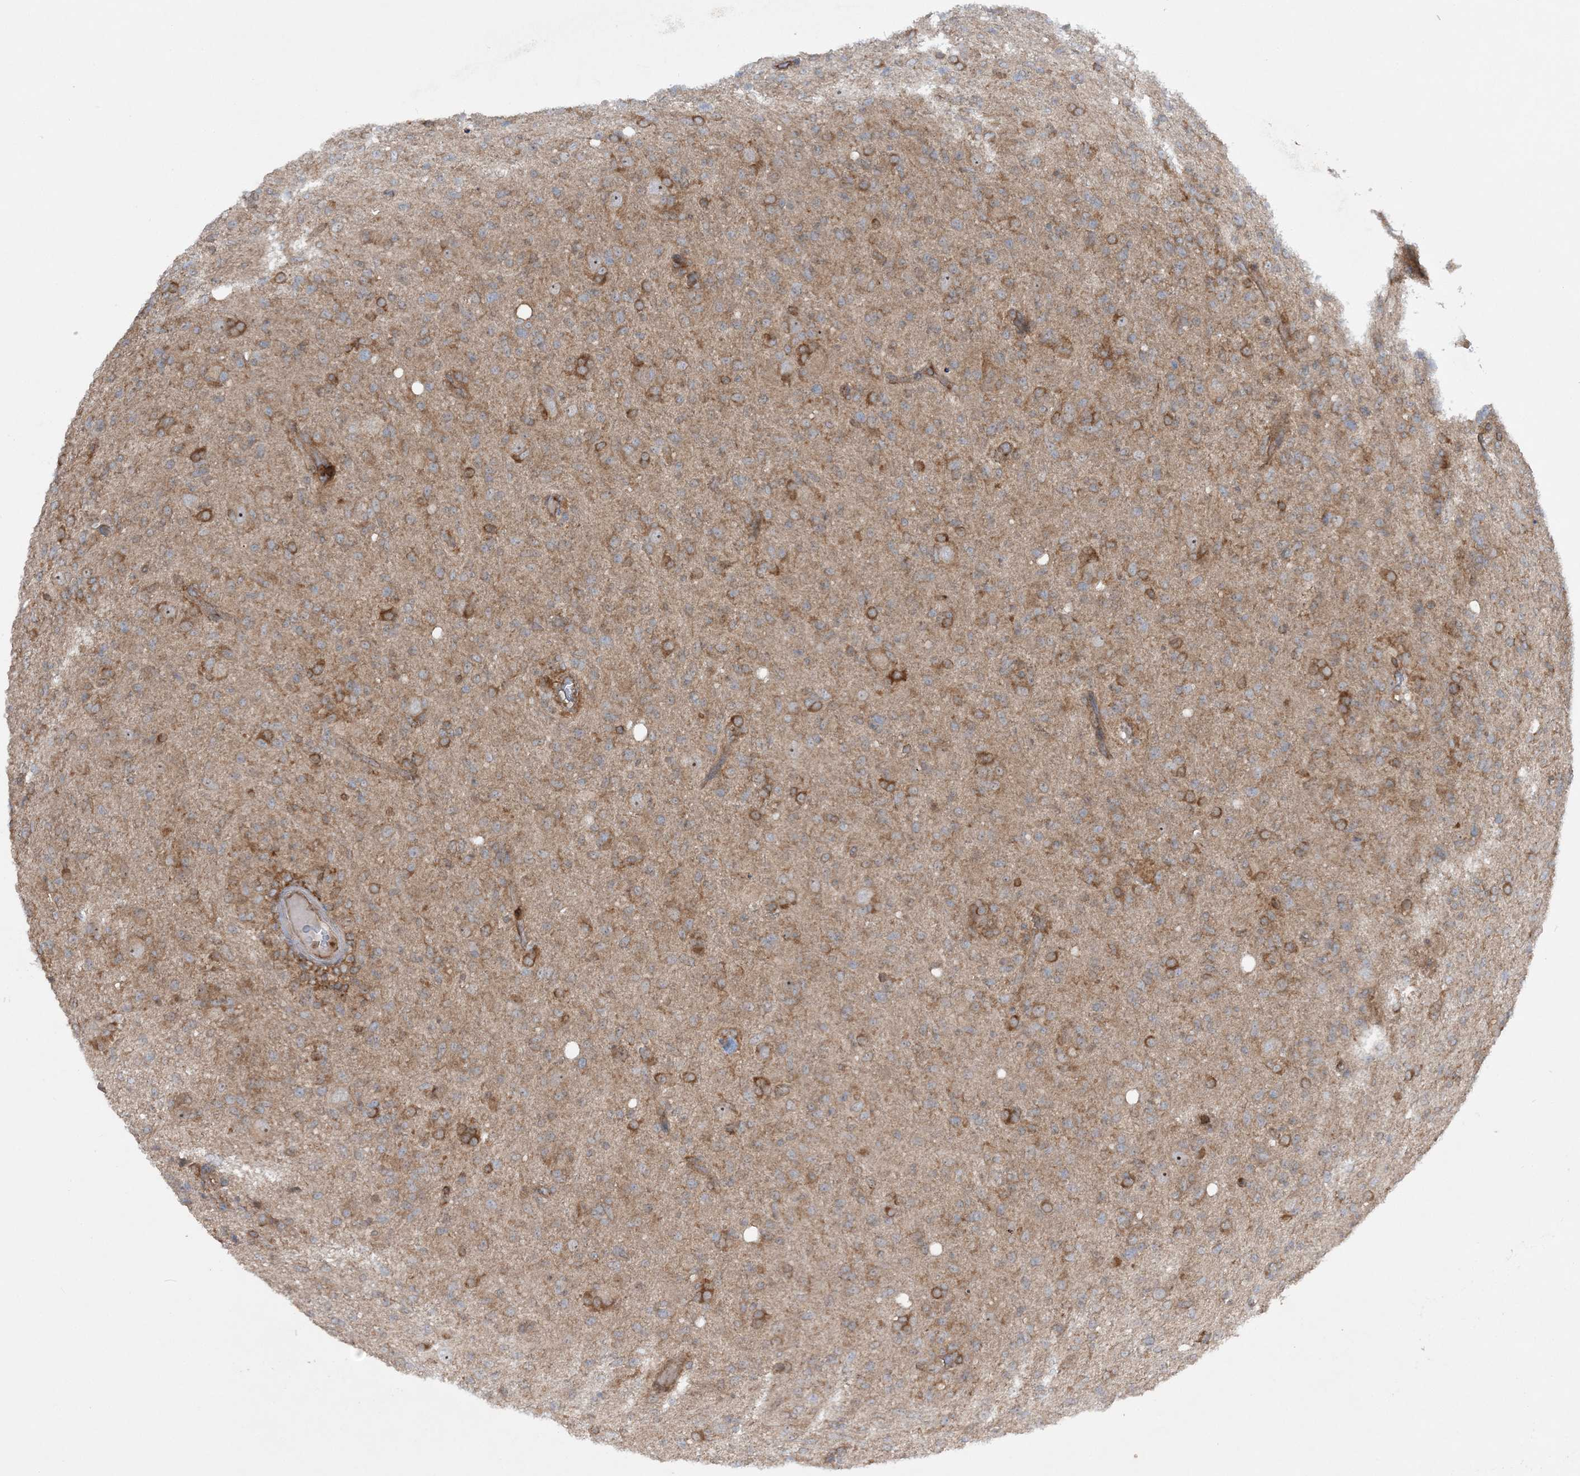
{"staining": {"intensity": "moderate", "quantity": "25%-75%", "location": "cytoplasmic/membranous,nuclear"}, "tissue": "glioma", "cell_type": "Tumor cells", "image_type": "cancer", "snomed": [{"axis": "morphology", "description": "Glioma, malignant, High grade"}, {"axis": "topography", "description": "Brain"}], "caption": "Protein positivity by IHC reveals moderate cytoplasmic/membranous and nuclear expression in about 25%-75% of tumor cells in glioma.", "gene": "ACAP2", "patient": {"sex": "female", "age": 57}}